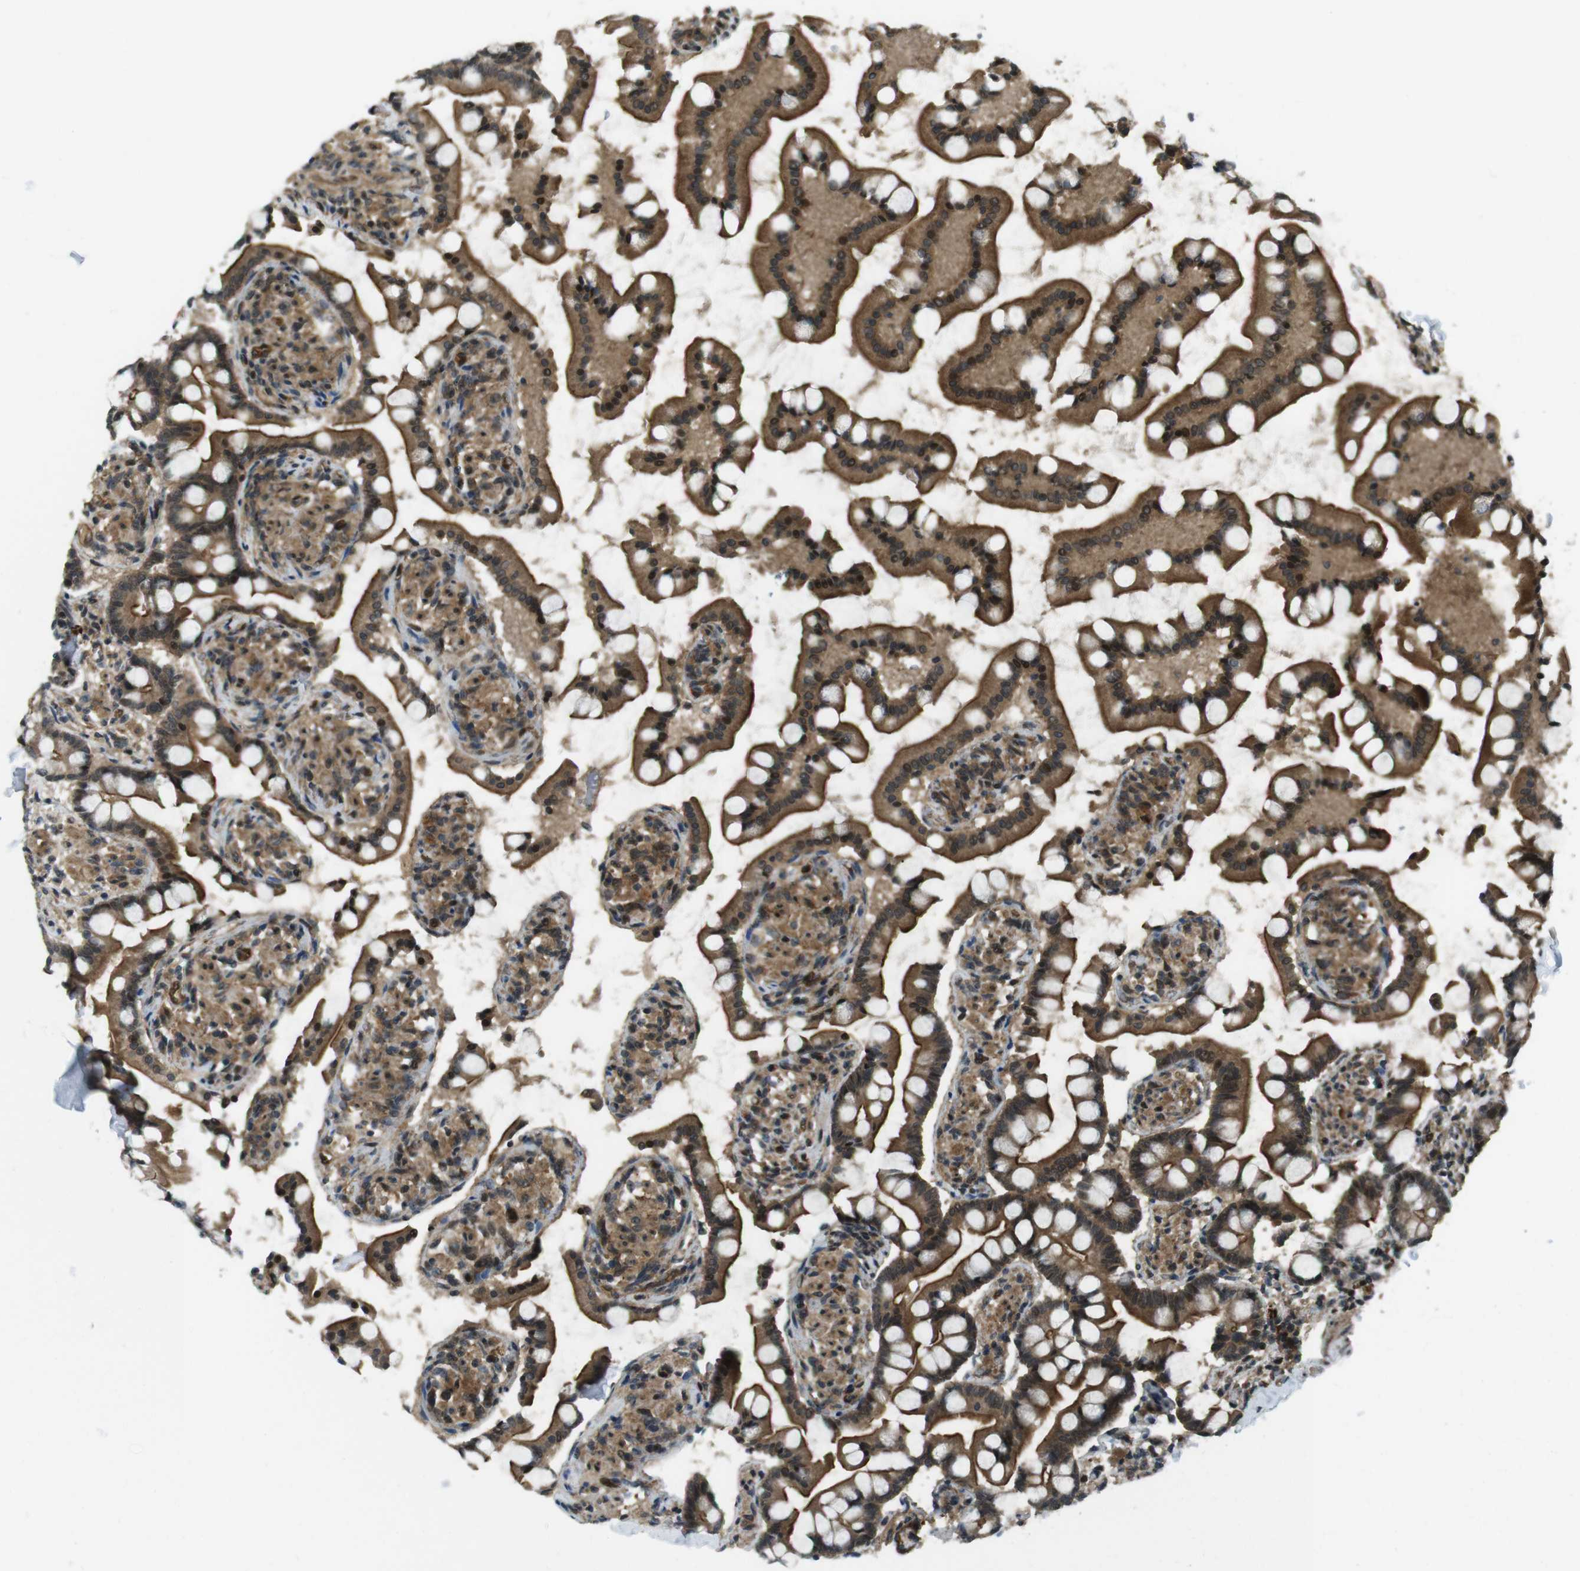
{"staining": {"intensity": "moderate", "quantity": ">75%", "location": "cytoplasmic/membranous,nuclear"}, "tissue": "small intestine", "cell_type": "Glandular cells", "image_type": "normal", "snomed": [{"axis": "morphology", "description": "Normal tissue, NOS"}, {"axis": "topography", "description": "Small intestine"}], "caption": "High-power microscopy captured an immunohistochemistry image of normal small intestine, revealing moderate cytoplasmic/membranous,nuclear positivity in approximately >75% of glandular cells. Using DAB (3,3'-diaminobenzidine) (brown) and hematoxylin (blue) stains, captured at high magnification using brightfield microscopy.", "gene": "TIAM2", "patient": {"sex": "male", "age": 41}}